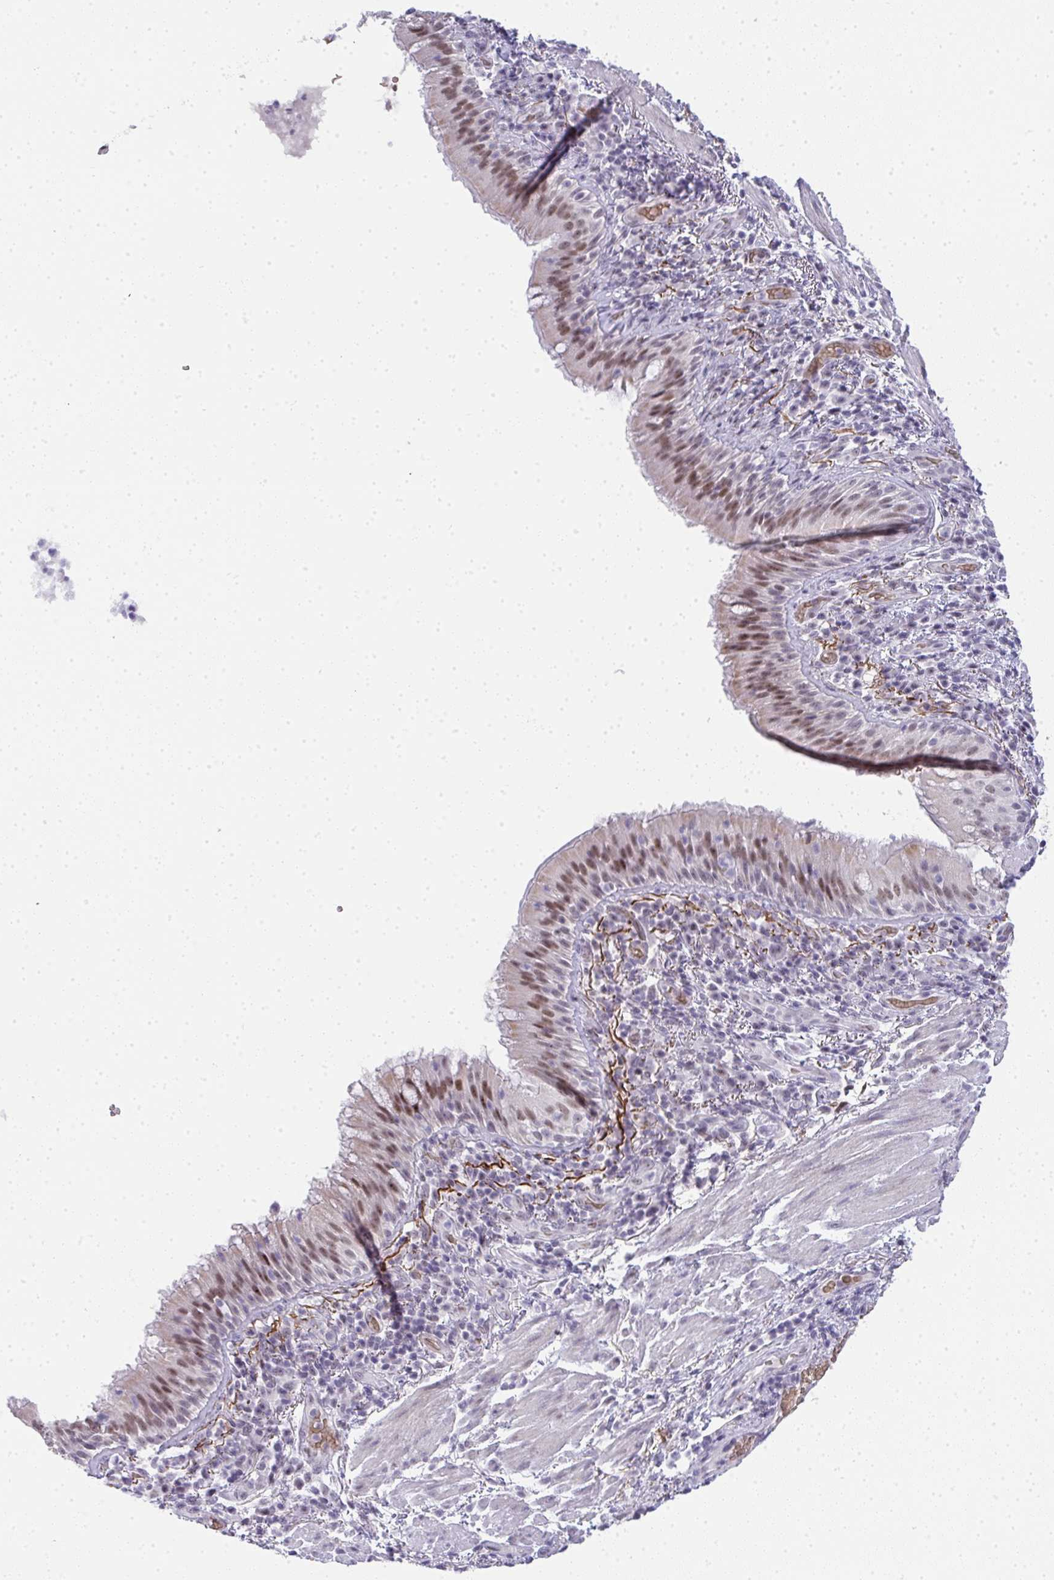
{"staining": {"intensity": "moderate", "quantity": ">75%", "location": "nuclear"}, "tissue": "bronchus", "cell_type": "Respiratory epithelial cells", "image_type": "normal", "snomed": [{"axis": "morphology", "description": "Normal tissue, NOS"}, {"axis": "topography", "description": "Cartilage tissue"}, {"axis": "topography", "description": "Bronchus"}], "caption": "Immunohistochemistry photomicrograph of normal bronchus: bronchus stained using immunohistochemistry (IHC) demonstrates medium levels of moderate protein expression localized specifically in the nuclear of respiratory epithelial cells, appearing as a nuclear brown color.", "gene": "TNMD", "patient": {"sex": "male", "age": 56}}